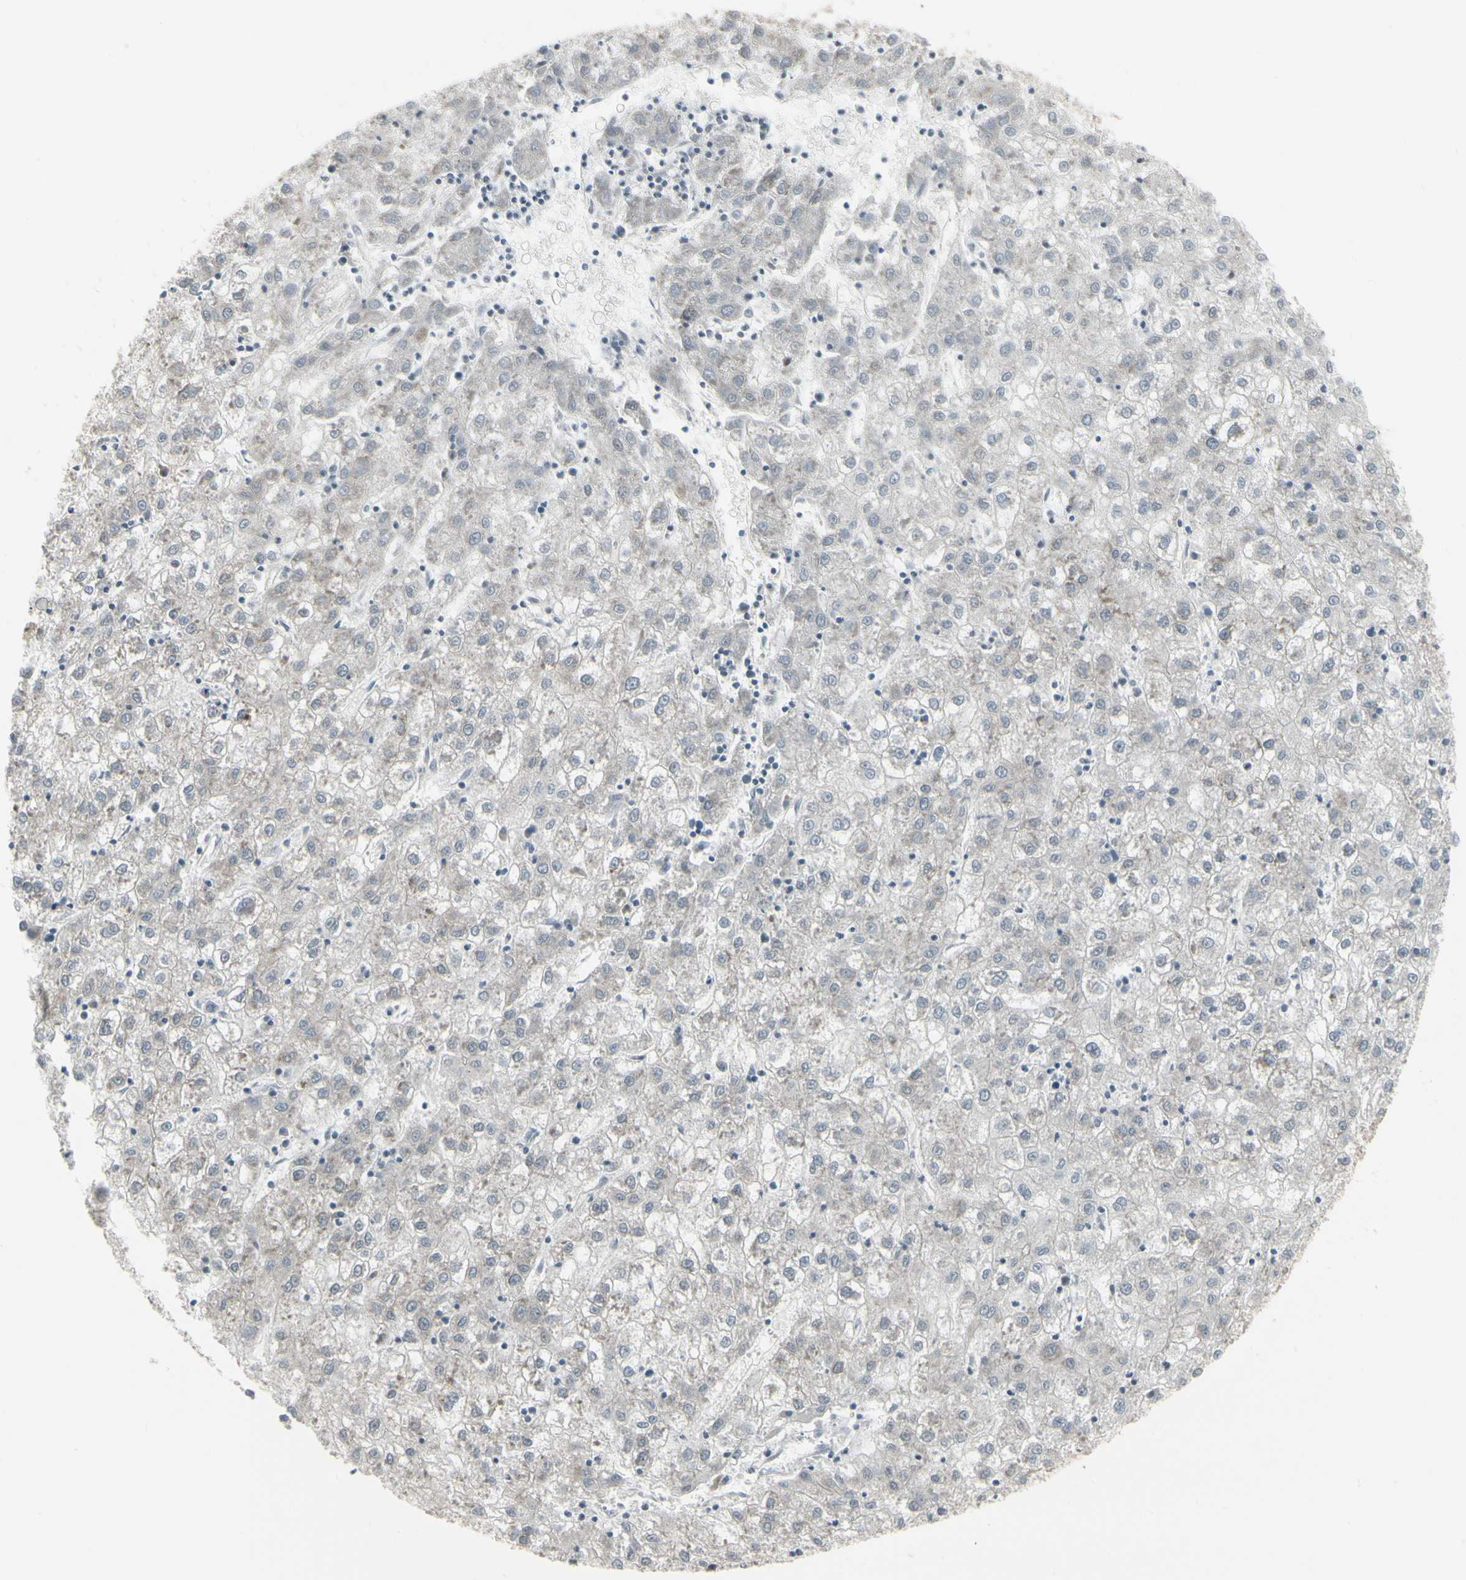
{"staining": {"intensity": "weak", "quantity": "<25%", "location": "cytoplasmic/membranous"}, "tissue": "liver cancer", "cell_type": "Tumor cells", "image_type": "cancer", "snomed": [{"axis": "morphology", "description": "Carcinoma, Hepatocellular, NOS"}, {"axis": "topography", "description": "Liver"}], "caption": "Immunohistochemistry (IHC) of hepatocellular carcinoma (liver) displays no staining in tumor cells. (Stains: DAB immunohistochemistry (IHC) with hematoxylin counter stain, Microscopy: brightfield microscopy at high magnification).", "gene": "EPS15", "patient": {"sex": "male", "age": 72}}